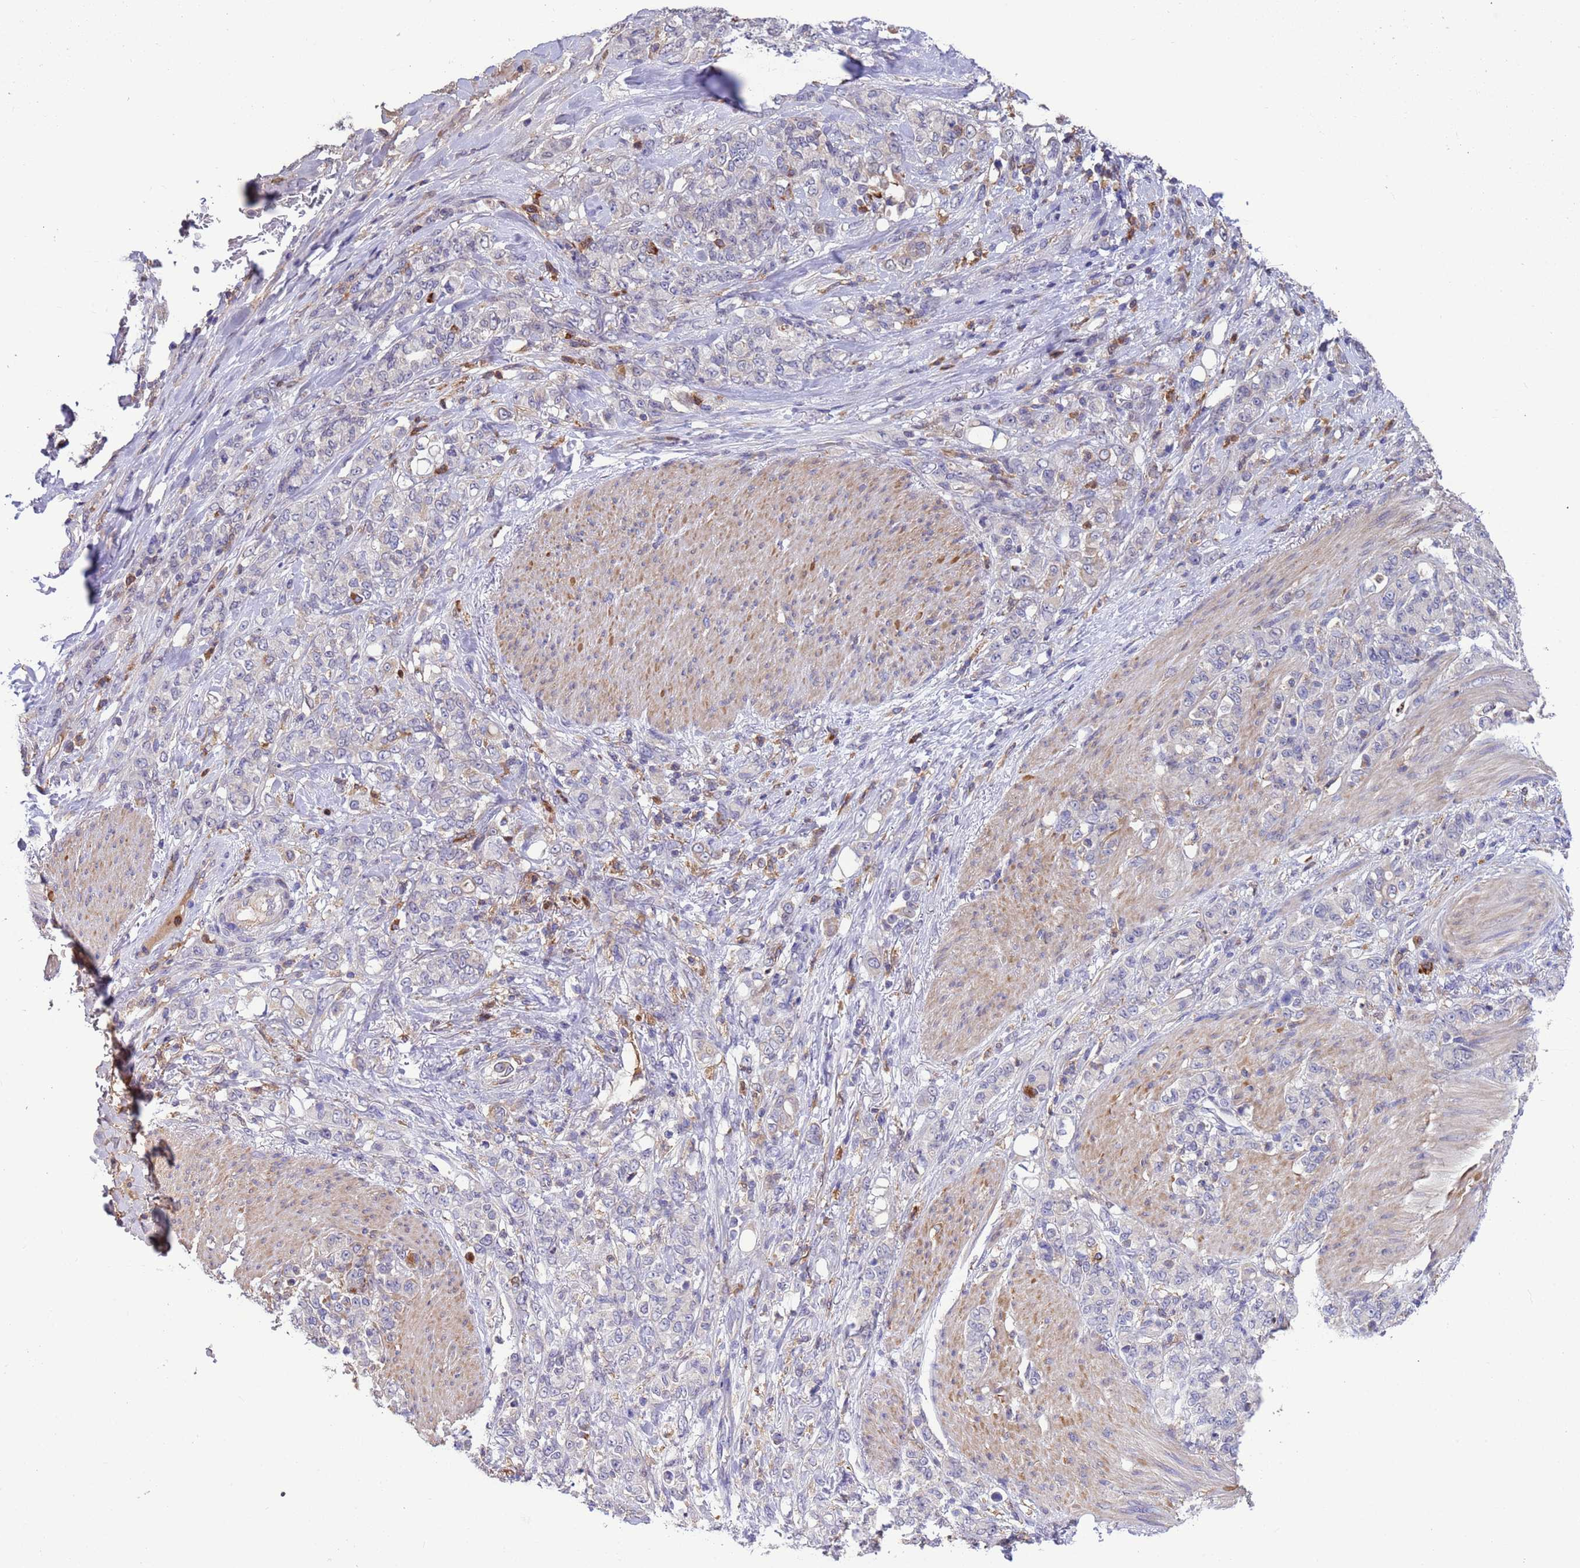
{"staining": {"intensity": "negative", "quantity": "none", "location": "none"}, "tissue": "stomach cancer", "cell_type": "Tumor cells", "image_type": "cancer", "snomed": [{"axis": "morphology", "description": "Adenocarcinoma, NOS"}, {"axis": "topography", "description": "Stomach"}], "caption": "This is an IHC photomicrograph of human stomach cancer. There is no expression in tumor cells.", "gene": "AMPD3", "patient": {"sex": "female", "age": 79}}